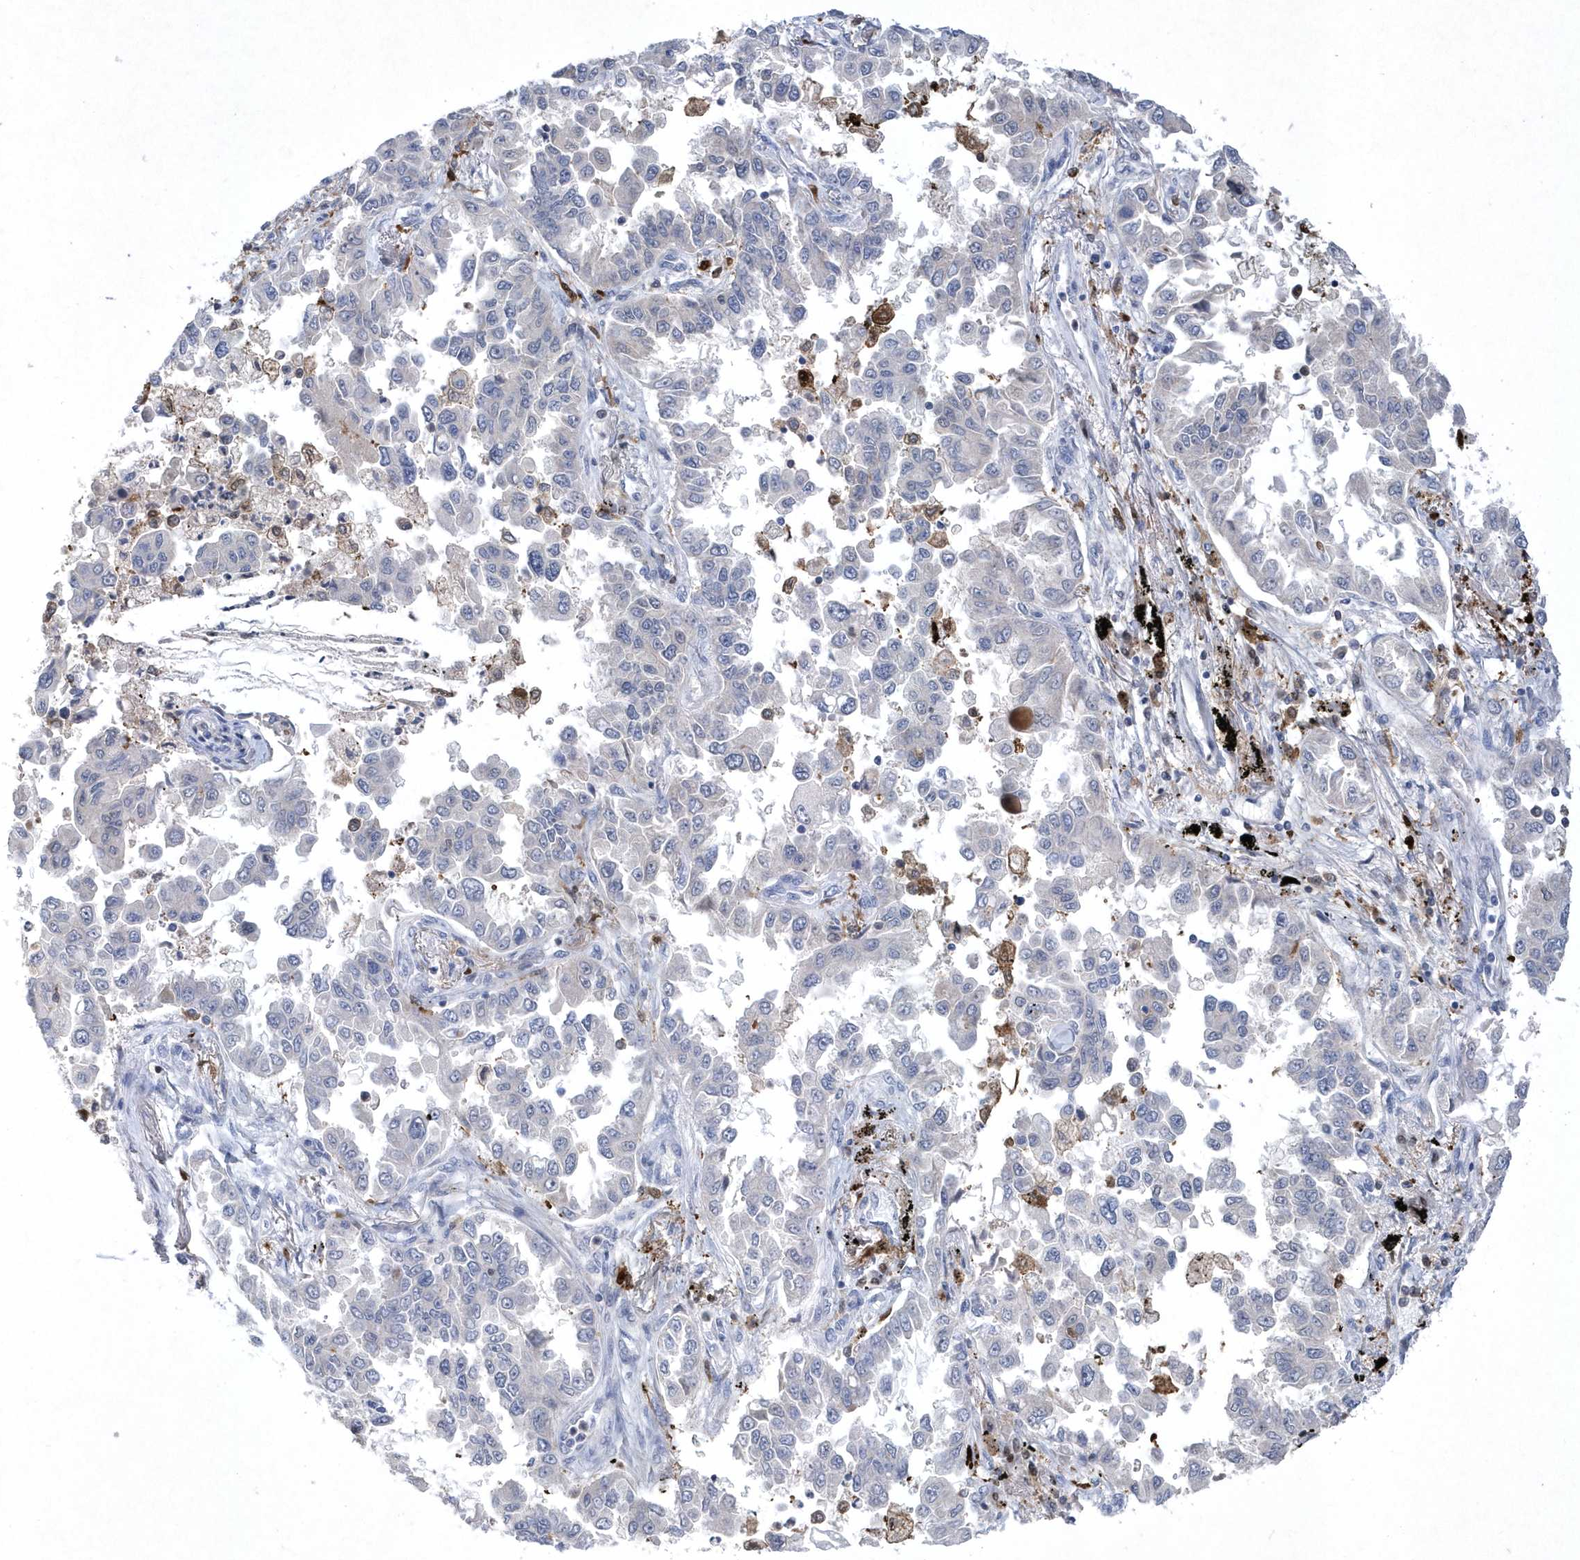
{"staining": {"intensity": "weak", "quantity": "<25%", "location": "cytoplasmic/membranous"}, "tissue": "lung cancer", "cell_type": "Tumor cells", "image_type": "cancer", "snomed": [{"axis": "morphology", "description": "Adenocarcinoma, NOS"}, {"axis": "topography", "description": "Lung"}], "caption": "Lung adenocarcinoma was stained to show a protein in brown. There is no significant positivity in tumor cells.", "gene": "BHLHA15", "patient": {"sex": "female", "age": 67}}